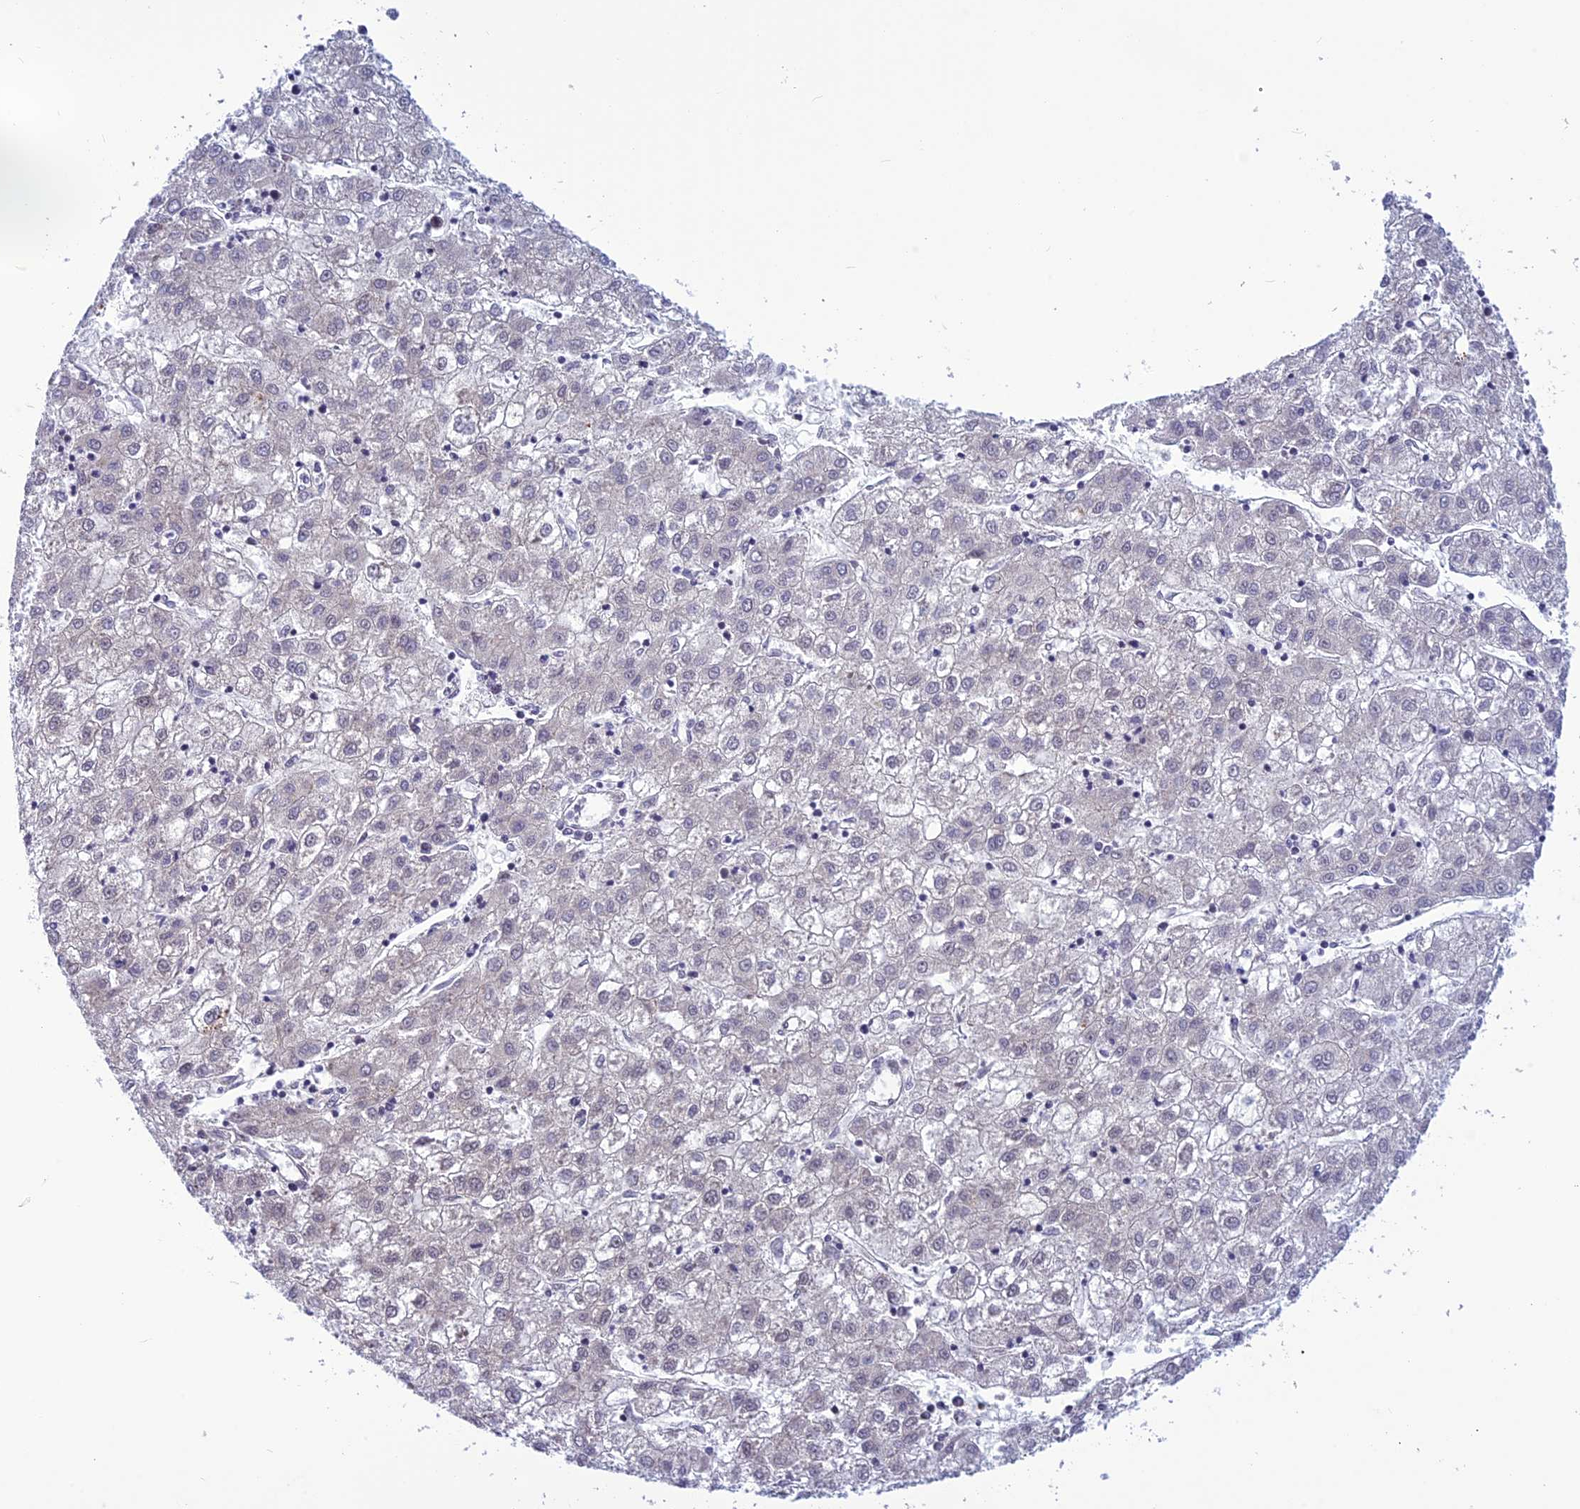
{"staining": {"intensity": "negative", "quantity": "none", "location": "none"}, "tissue": "liver cancer", "cell_type": "Tumor cells", "image_type": "cancer", "snomed": [{"axis": "morphology", "description": "Carcinoma, Hepatocellular, NOS"}, {"axis": "topography", "description": "Liver"}], "caption": "Tumor cells are negative for brown protein staining in hepatocellular carcinoma (liver).", "gene": "RTRAF", "patient": {"sex": "male", "age": 72}}